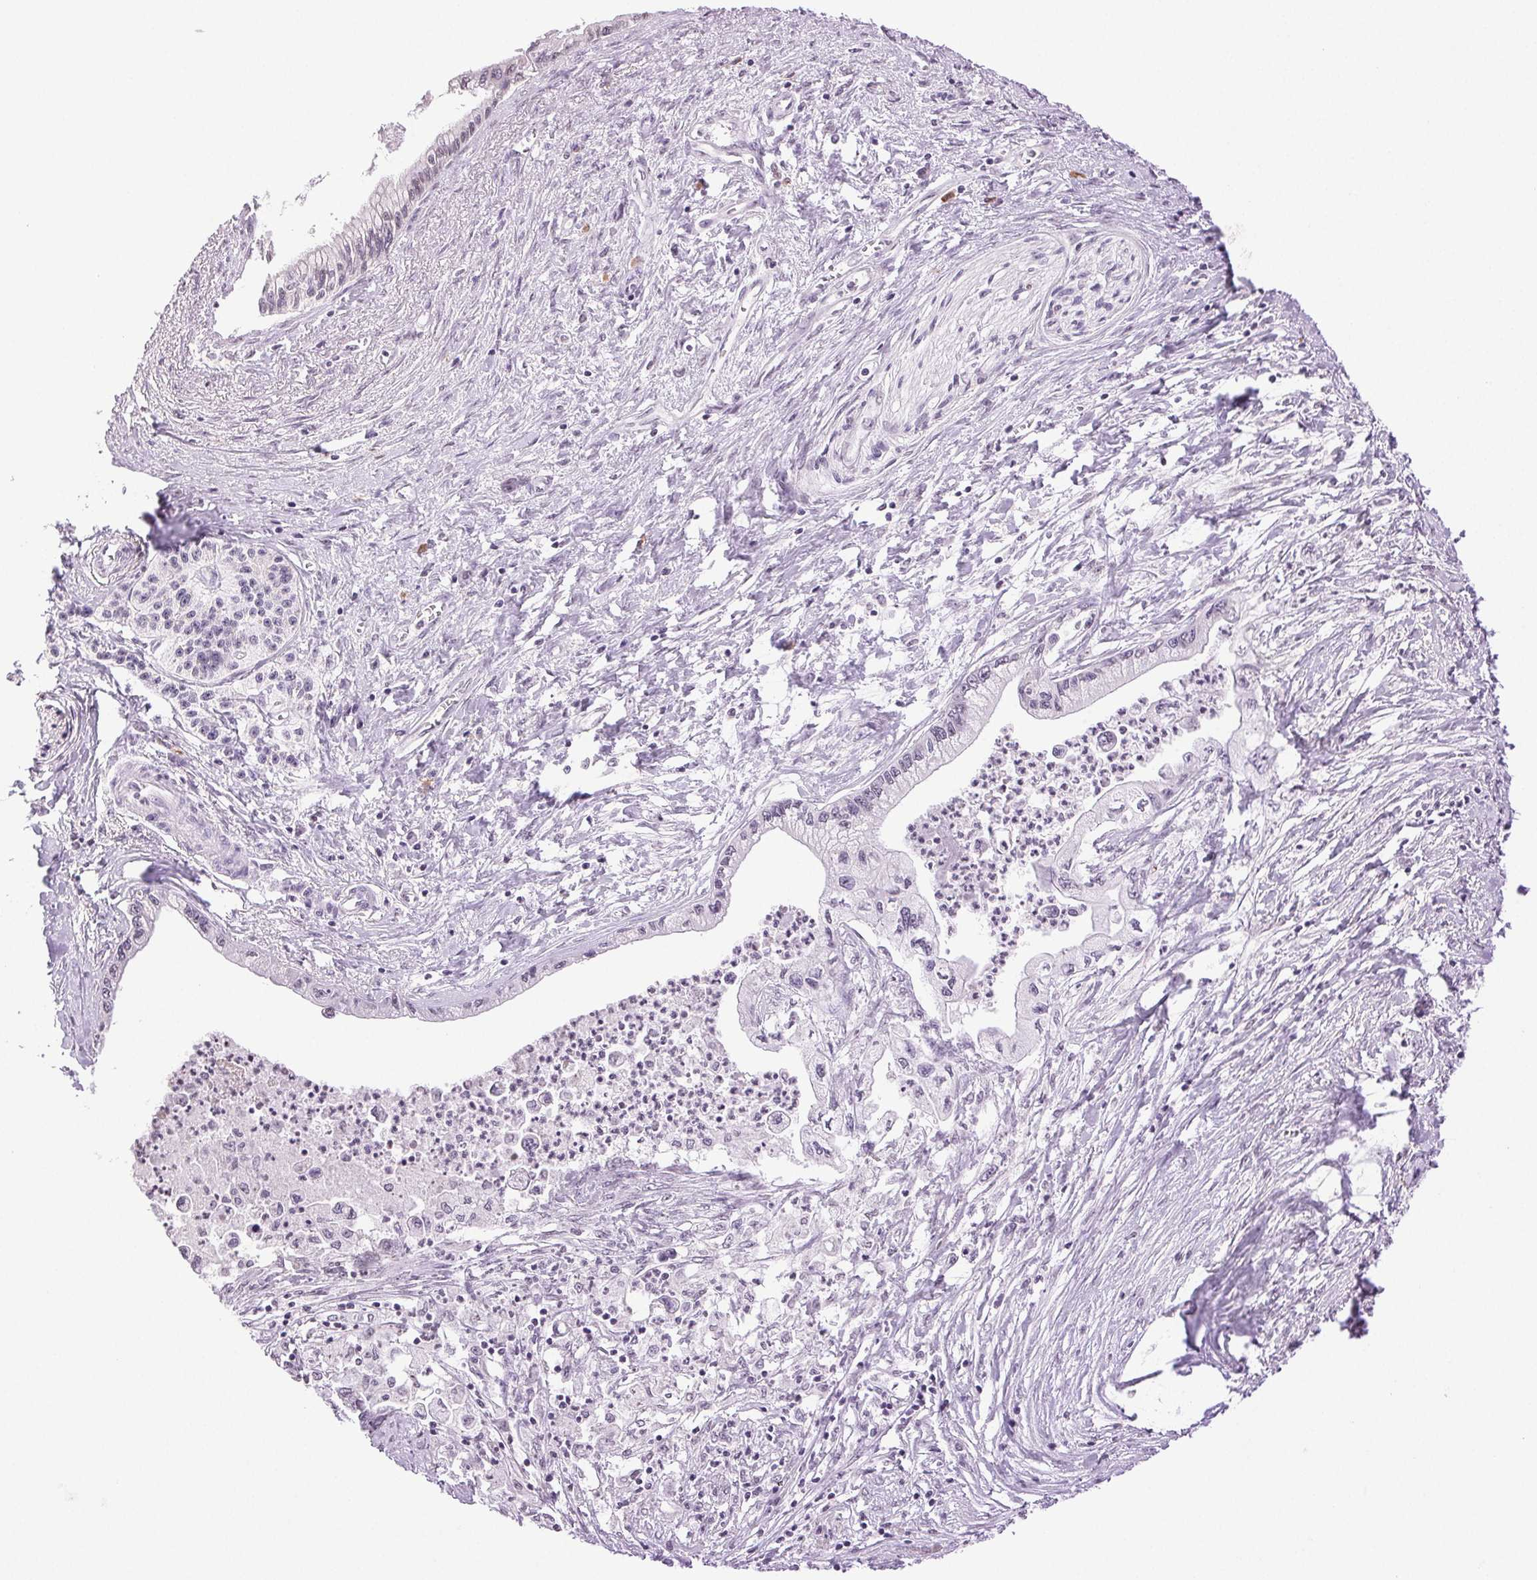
{"staining": {"intensity": "negative", "quantity": "none", "location": "none"}, "tissue": "pancreatic cancer", "cell_type": "Tumor cells", "image_type": "cancer", "snomed": [{"axis": "morphology", "description": "Adenocarcinoma, NOS"}, {"axis": "topography", "description": "Pancreas"}], "caption": "DAB (3,3'-diaminobenzidine) immunohistochemical staining of pancreatic cancer (adenocarcinoma) displays no significant staining in tumor cells.", "gene": "TNNT3", "patient": {"sex": "male", "age": 61}}